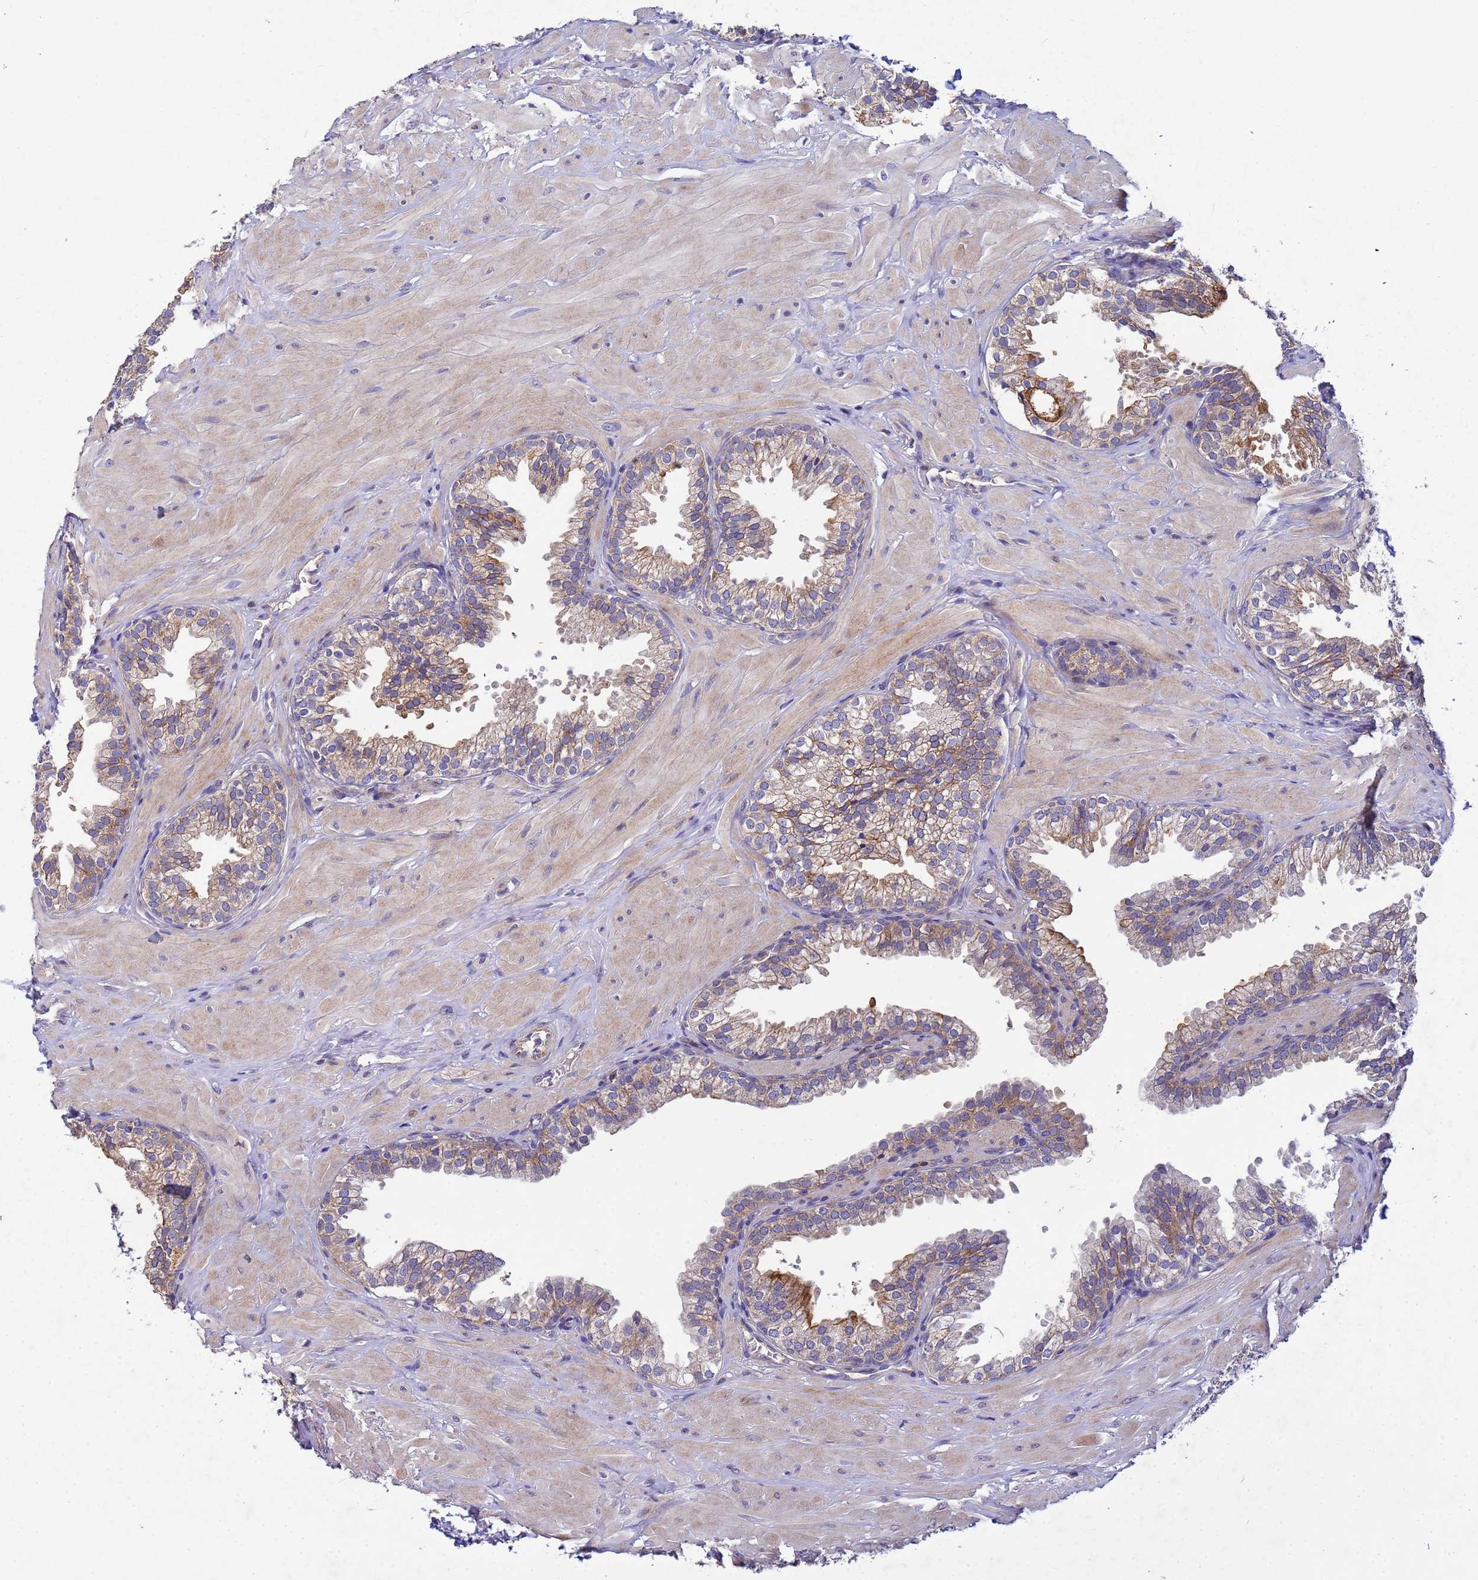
{"staining": {"intensity": "moderate", "quantity": "25%-75%", "location": "cytoplasmic/membranous"}, "tissue": "prostate", "cell_type": "Glandular cells", "image_type": "normal", "snomed": [{"axis": "morphology", "description": "Normal tissue, NOS"}, {"axis": "topography", "description": "Prostate"}, {"axis": "topography", "description": "Peripheral nerve tissue"}], "caption": "IHC (DAB) staining of unremarkable human prostate exhibits moderate cytoplasmic/membranous protein positivity in approximately 25%-75% of glandular cells. (DAB (3,3'-diaminobenzidine) IHC, brown staining for protein, blue staining for nuclei).", "gene": "CDC34", "patient": {"sex": "male", "age": 55}}